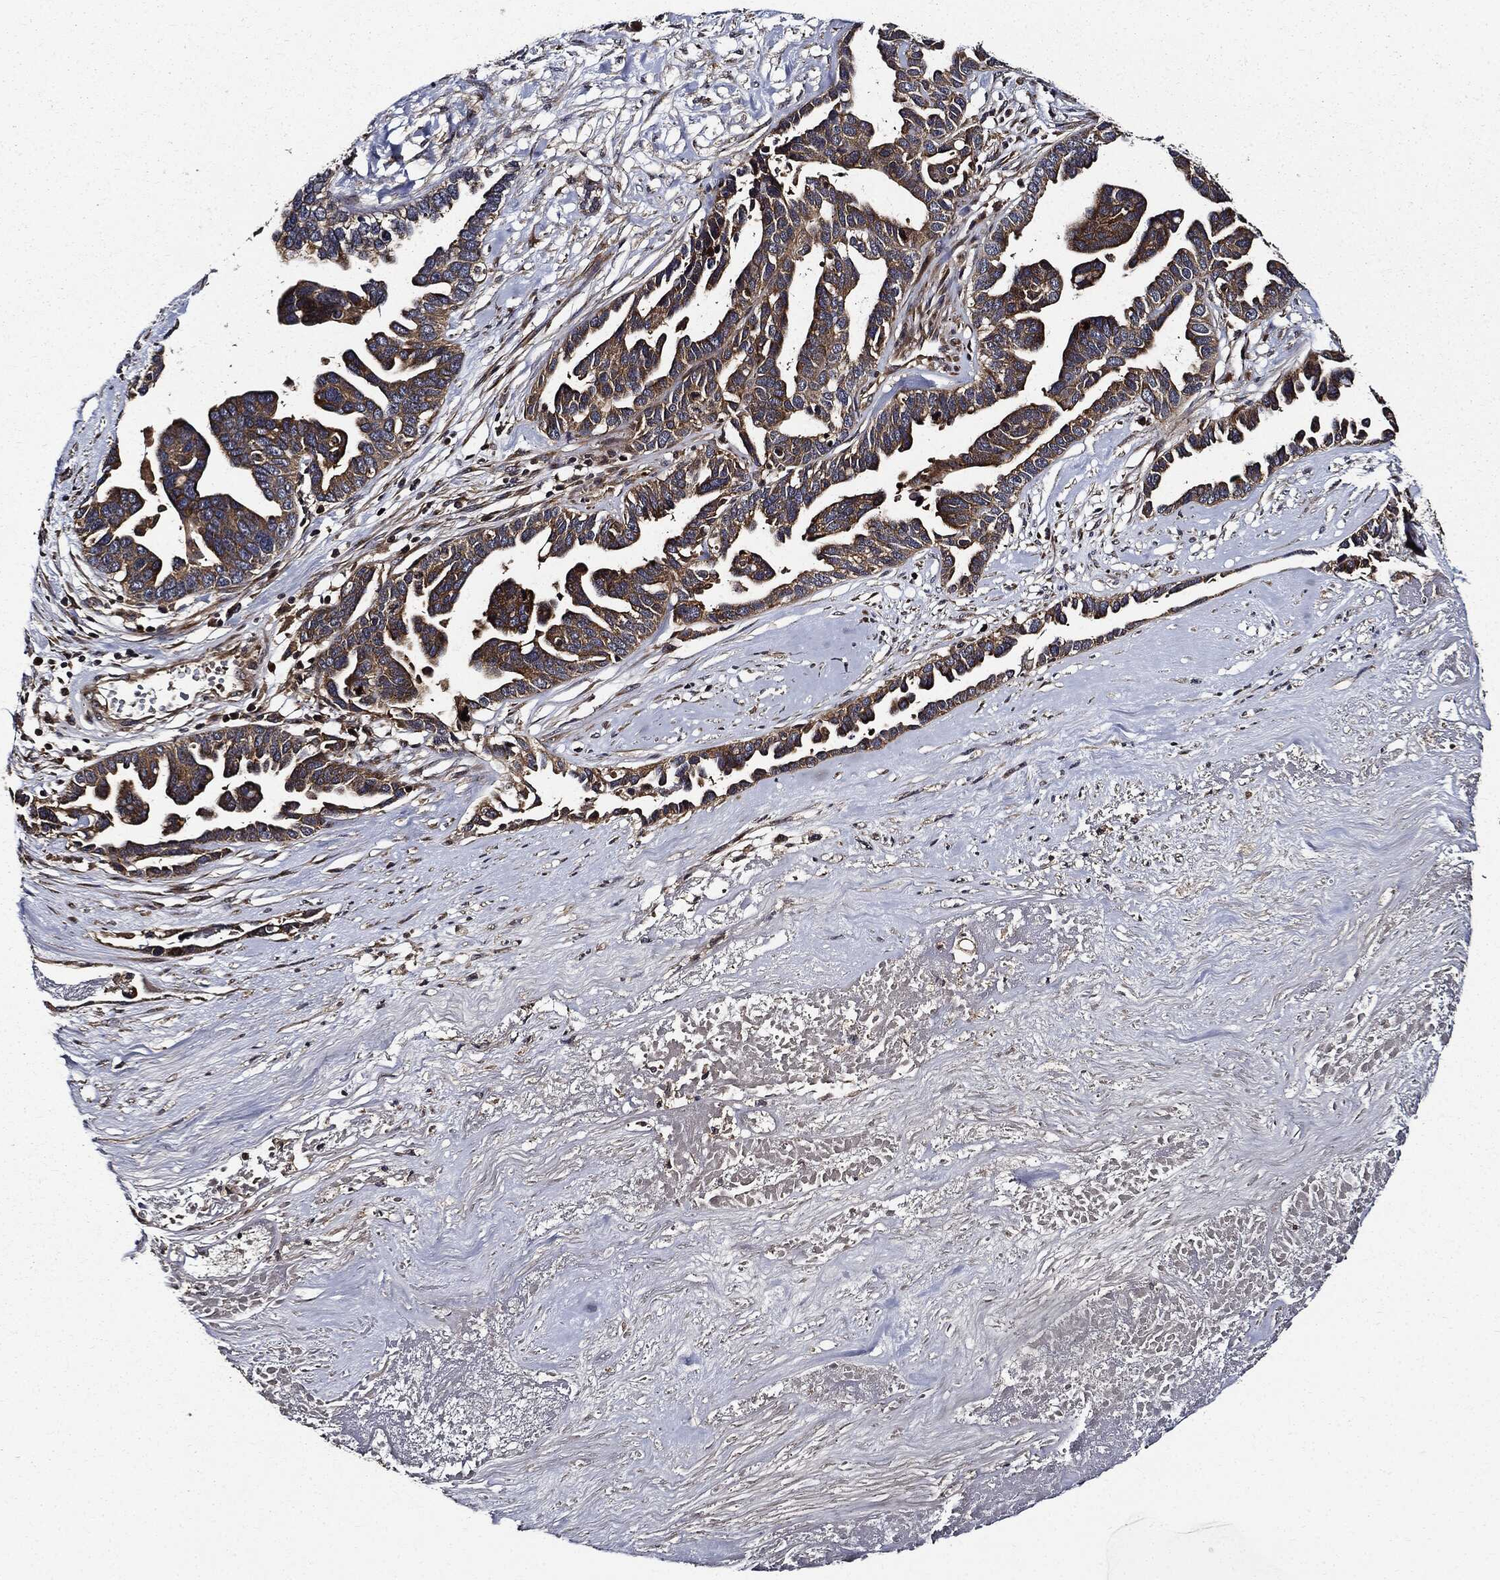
{"staining": {"intensity": "weak", "quantity": ">75%", "location": "cytoplasmic/membranous"}, "tissue": "ovarian cancer", "cell_type": "Tumor cells", "image_type": "cancer", "snomed": [{"axis": "morphology", "description": "Cystadenocarcinoma, serous, NOS"}, {"axis": "topography", "description": "Ovary"}], "caption": "A brown stain highlights weak cytoplasmic/membranous expression of a protein in ovarian cancer (serous cystadenocarcinoma) tumor cells.", "gene": "HTT", "patient": {"sex": "female", "age": 54}}